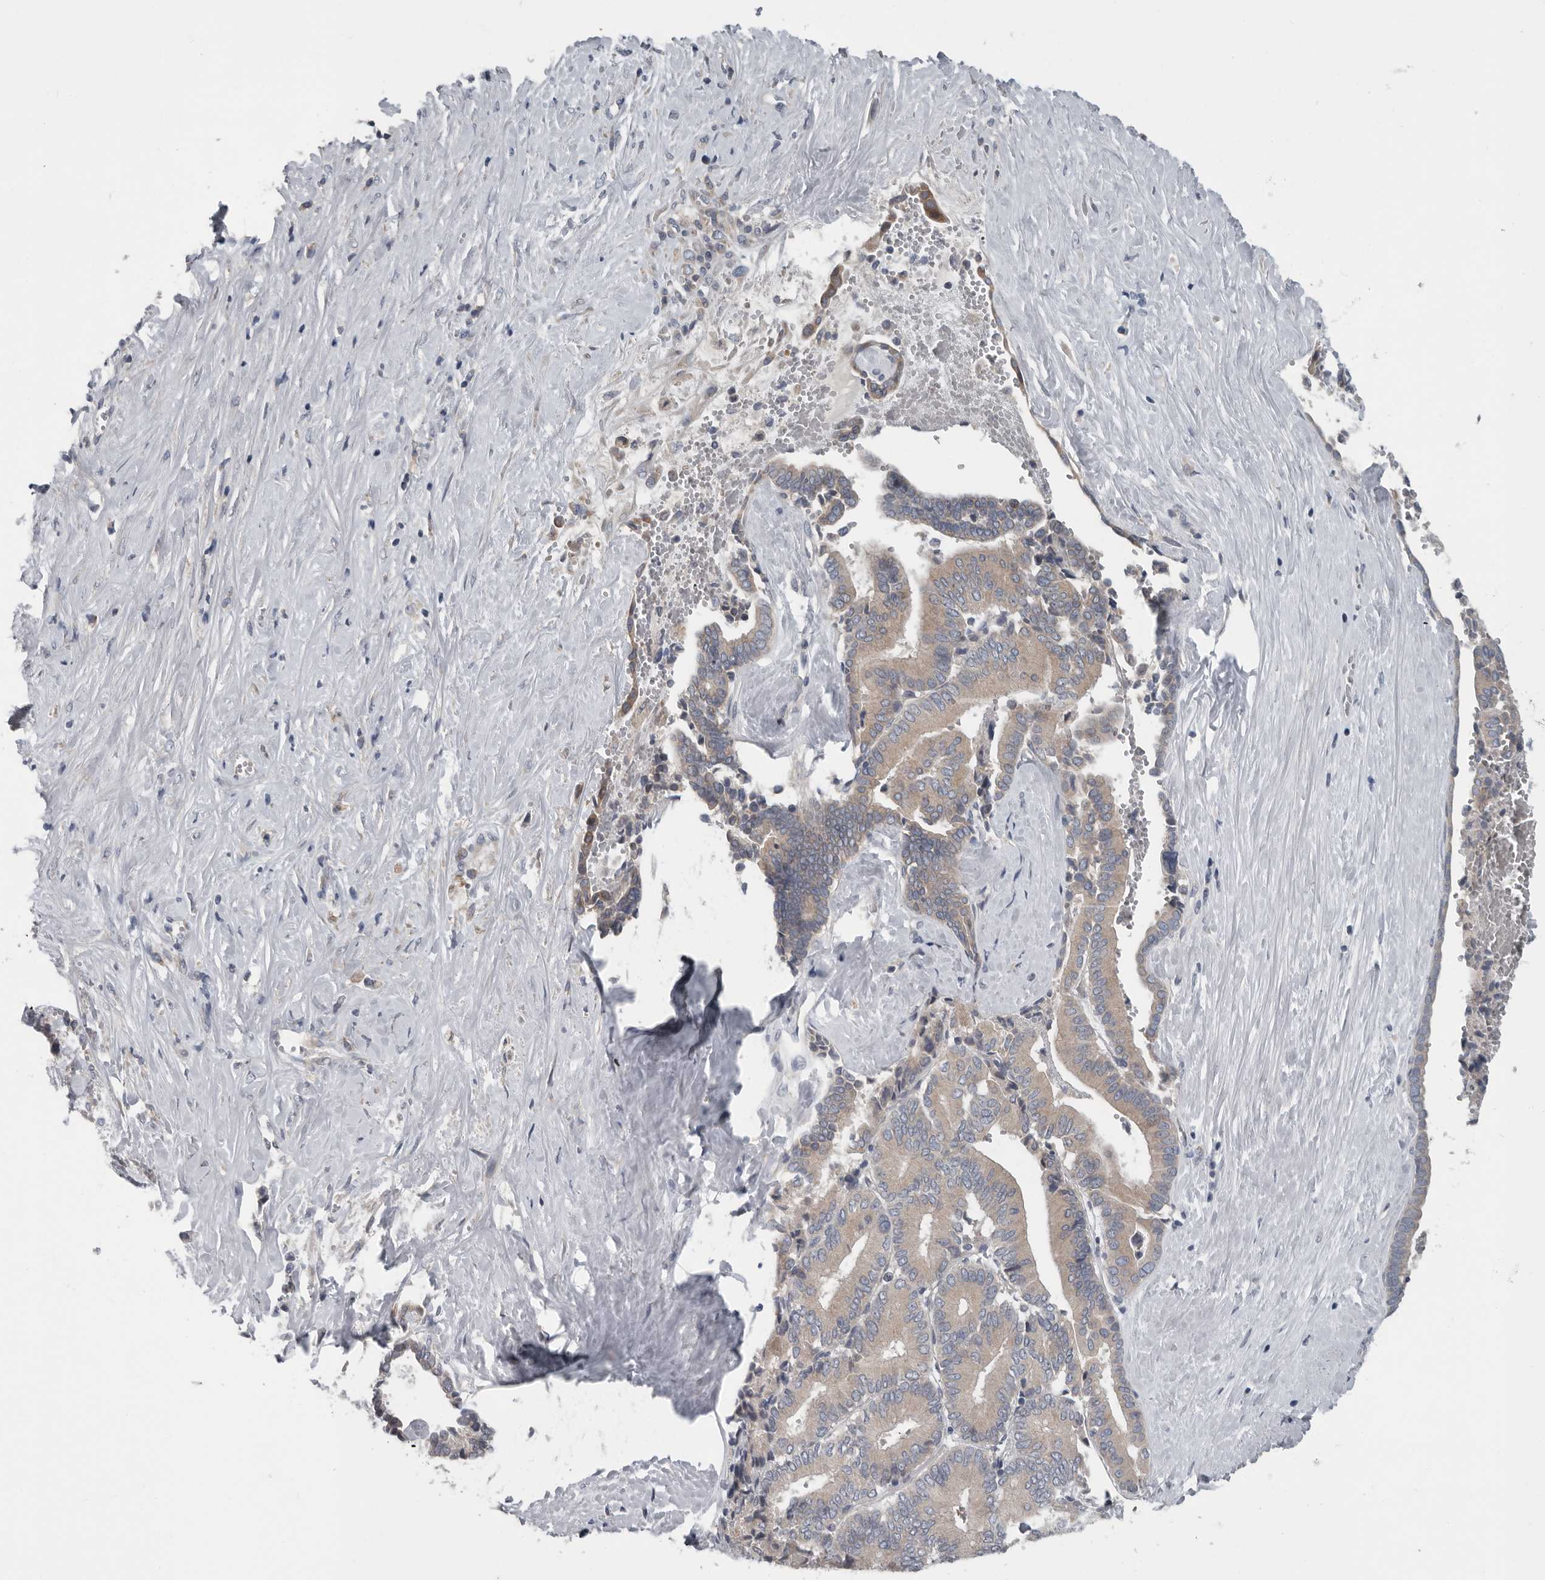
{"staining": {"intensity": "moderate", "quantity": "<25%", "location": "cytoplasmic/membranous"}, "tissue": "liver cancer", "cell_type": "Tumor cells", "image_type": "cancer", "snomed": [{"axis": "morphology", "description": "Cholangiocarcinoma"}, {"axis": "topography", "description": "Liver"}], "caption": "Moderate cytoplasmic/membranous protein staining is present in approximately <25% of tumor cells in cholangiocarcinoma (liver).", "gene": "TMEM199", "patient": {"sex": "female", "age": 75}}